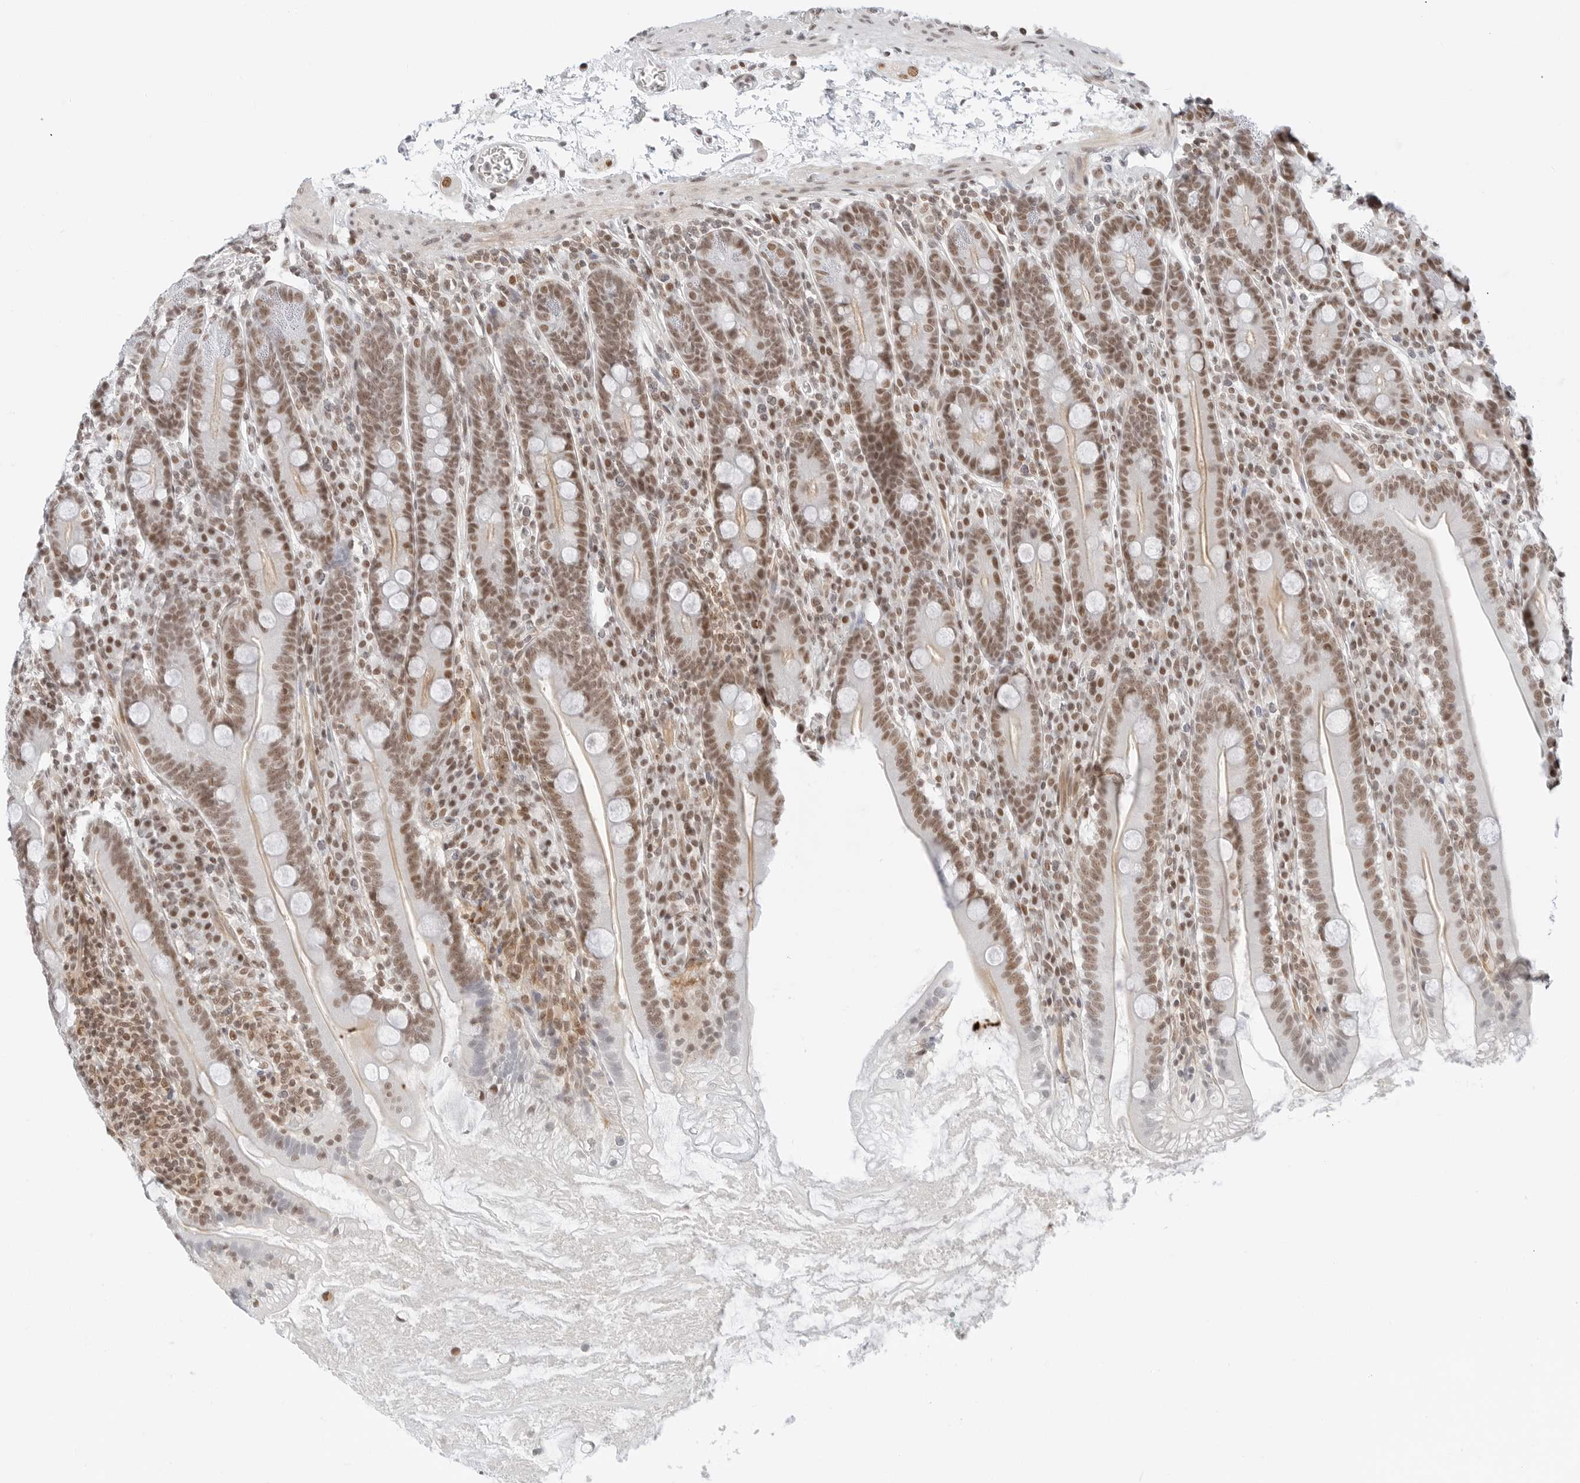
{"staining": {"intensity": "moderate", "quantity": ">75%", "location": "cytoplasmic/membranous,nuclear"}, "tissue": "duodenum", "cell_type": "Glandular cells", "image_type": "normal", "snomed": [{"axis": "morphology", "description": "Normal tissue, NOS"}, {"axis": "topography", "description": "Duodenum"}], "caption": "Protein analysis of normal duodenum exhibits moderate cytoplasmic/membranous,nuclear staining in approximately >75% of glandular cells. Nuclei are stained in blue.", "gene": "CRTC2", "patient": {"sex": "male", "age": 35}}